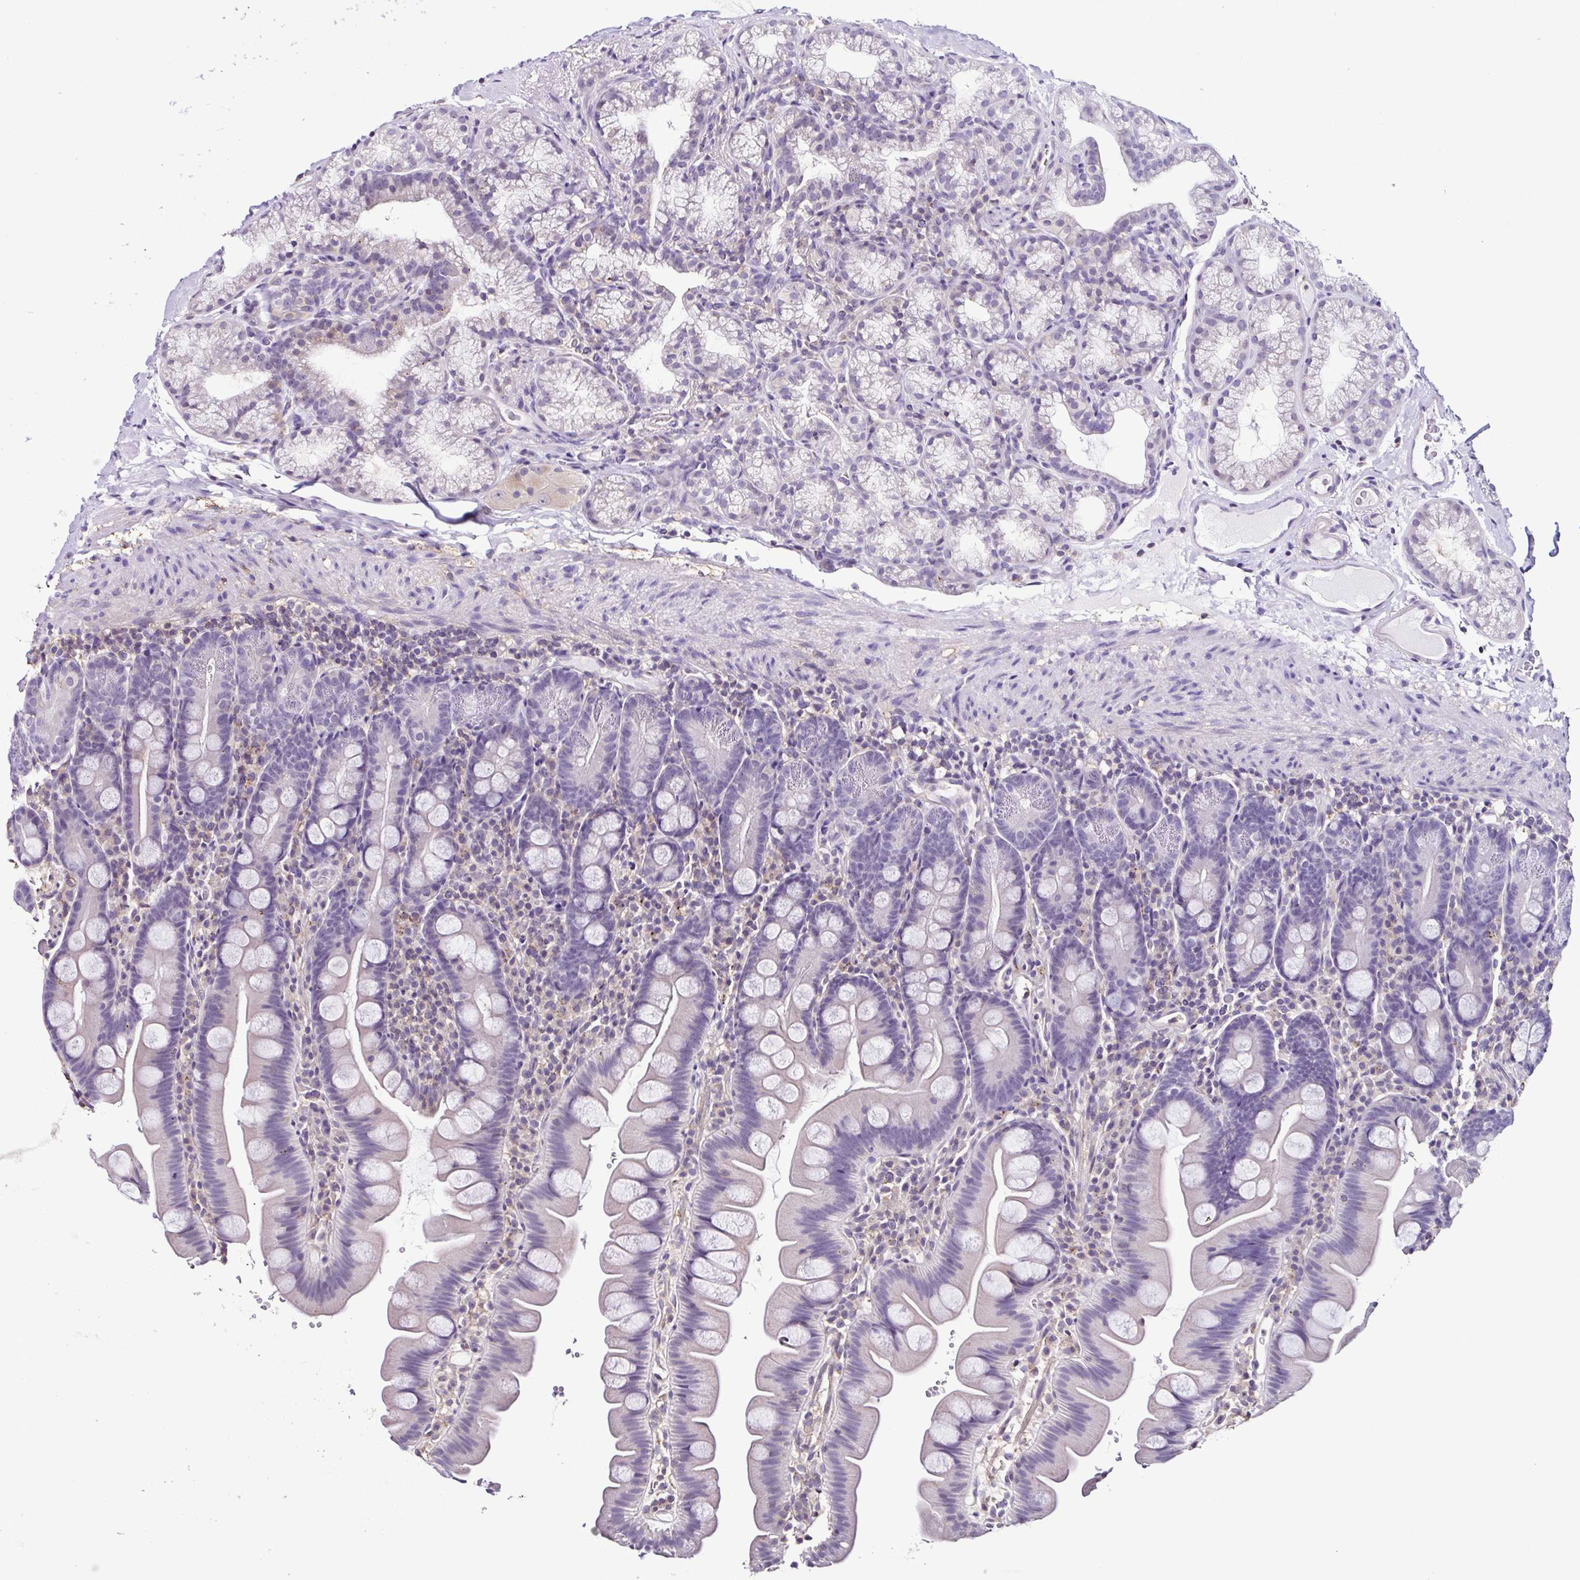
{"staining": {"intensity": "negative", "quantity": "none", "location": "none"}, "tissue": "small intestine", "cell_type": "Glandular cells", "image_type": "normal", "snomed": [{"axis": "morphology", "description": "Normal tissue, NOS"}, {"axis": "topography", "description": "Small intestine"}], "caption": "There is no significant staining in glandular cells of small intestine. (DAB IHC visualized using brightfield microscopy, high magnification).", "gene": "TNNT2", "patient": {"sex": "female", "age": 68}}